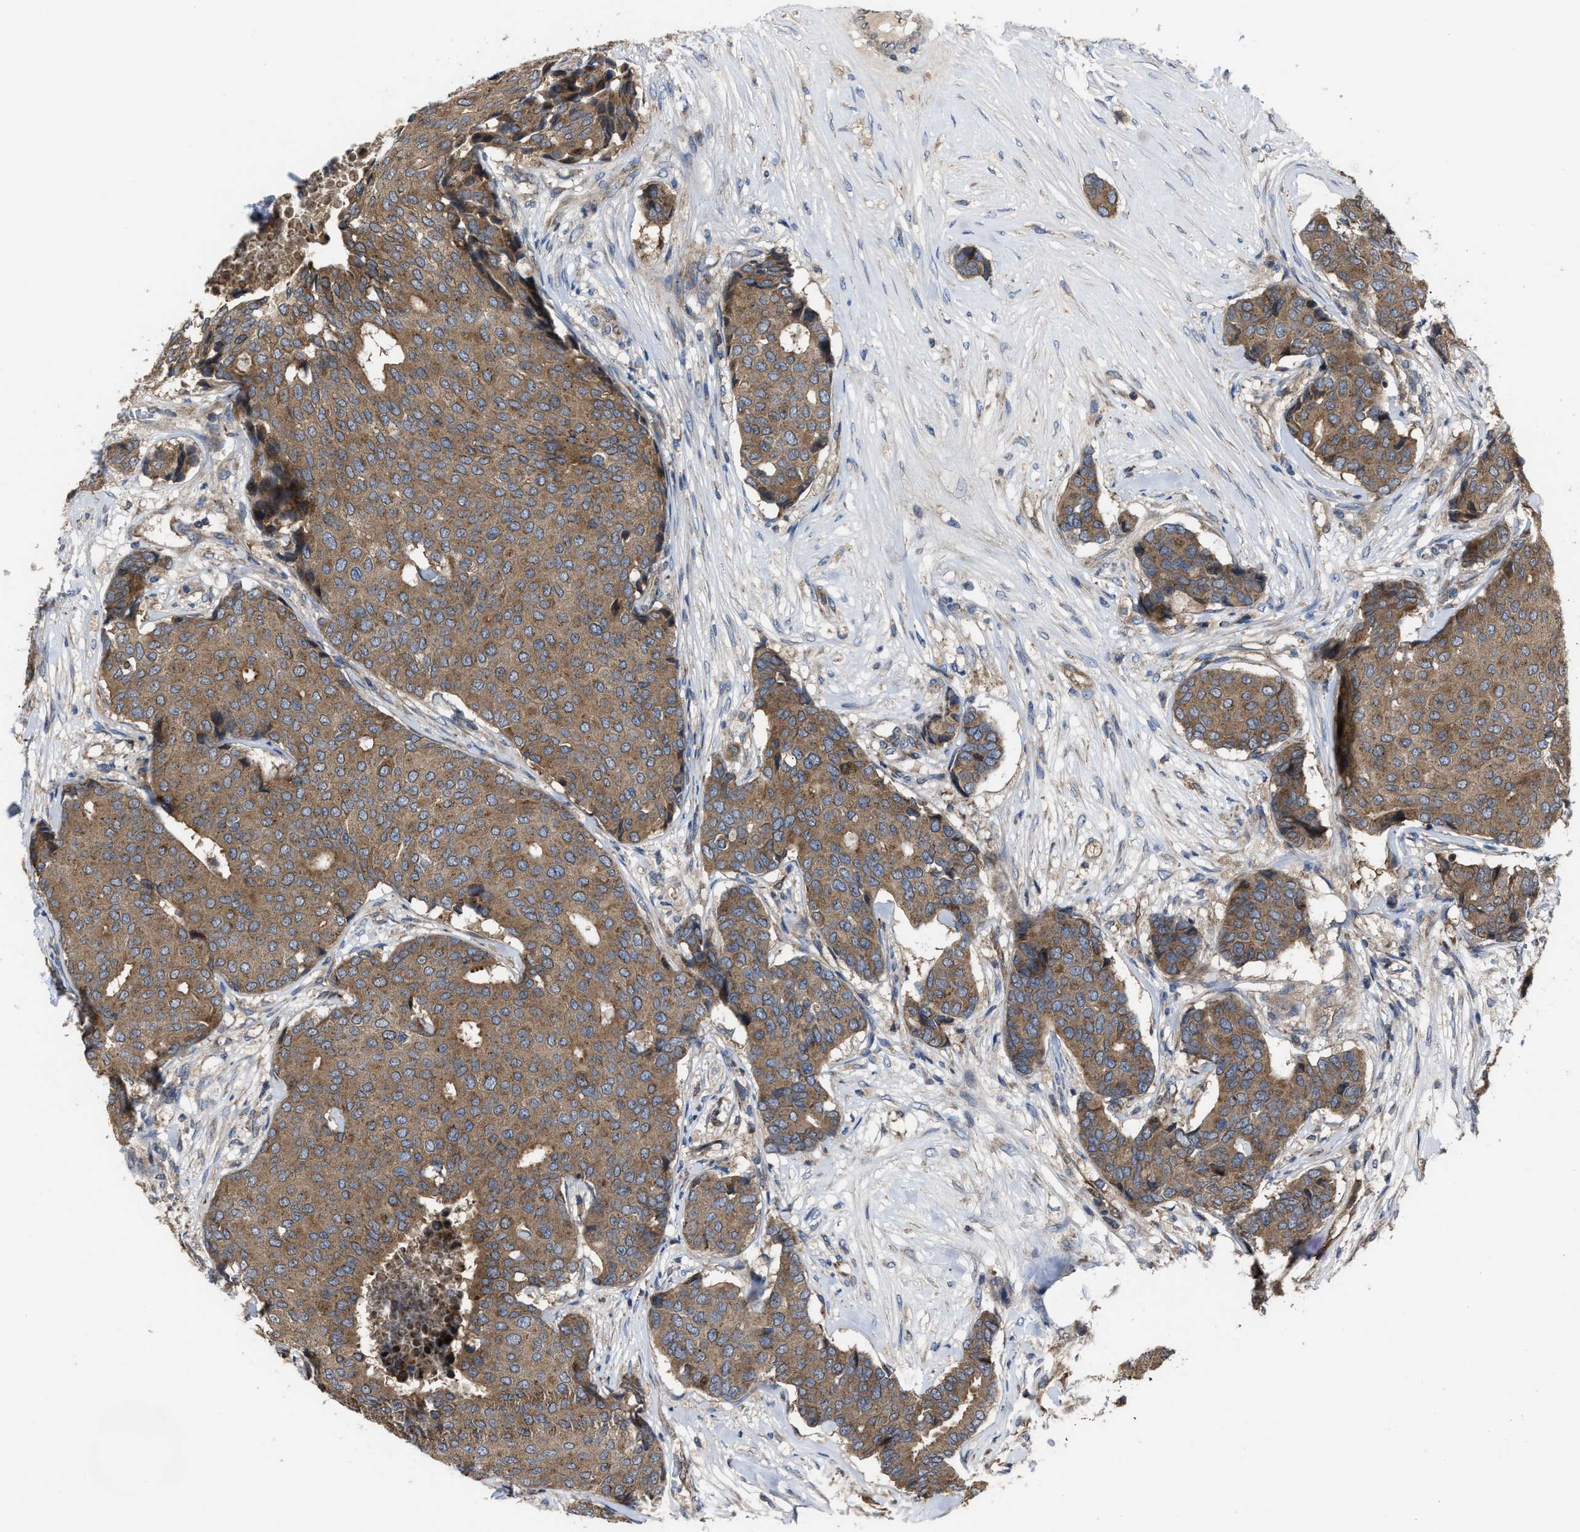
{"staining": {"intensity": "moderate", "quantity": ">75%", "location": "cytoplasmic/membranous"}, "tissue": "breast cancer", "cell_type": "Tumor cells", "image_type": "cancer", "snomed": [{"axis": "morphology", "description": "Duct carcinoma"}, {"axis": "topography", "description": "Breast"}], "caption": "Immunohistochemistry of breast infiltrating ductal carcinoma exhibits medium levels of moderate cytoplasmic/membranous positivity in approximately >75% of tumor cells.", "gene": "PASK", "patient": {"sex": "female", "age": 75}}